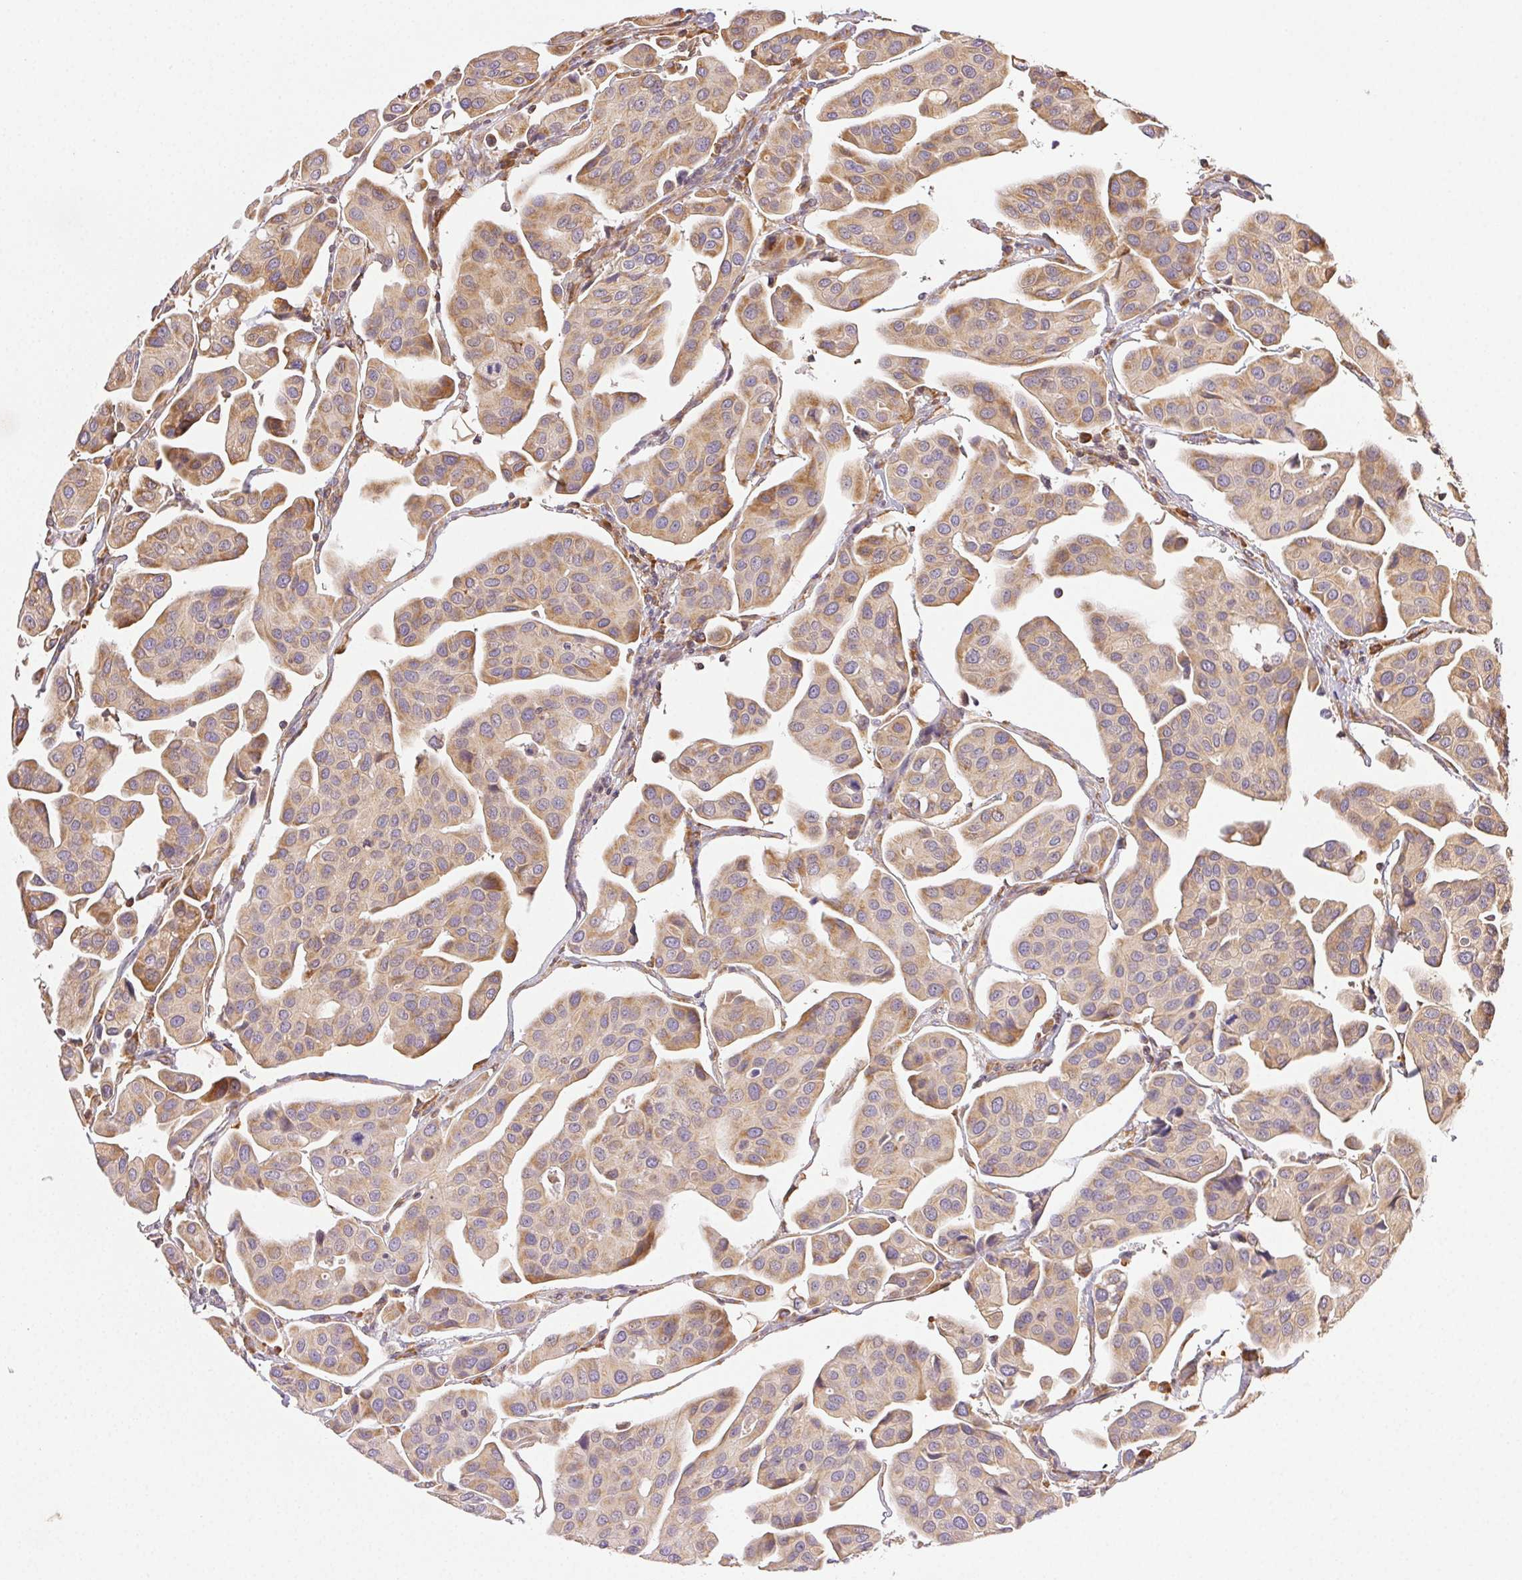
{"staining": {"intensity": "weak", "quantity": "25%-75%", "location": "cytoplasmic/membranous"}, "tissue": "renal cancer", "cell_type": "Tumor cells", "image_type": "cancer", "snomed": [{"axis": "morphology", "description": "Adenocarcinoma, NOS"}, {"axis": "topography", "description": "Urinary bladder"}], "caption": "Protein expression analysis of human adenocarcinoma (renal) reveals weak cytoplasmic/membranous expression in approximately 25%-75% of tumor cells.", "gene": "ENTREP1", "patient": {"sex": "male", "age": 61}}